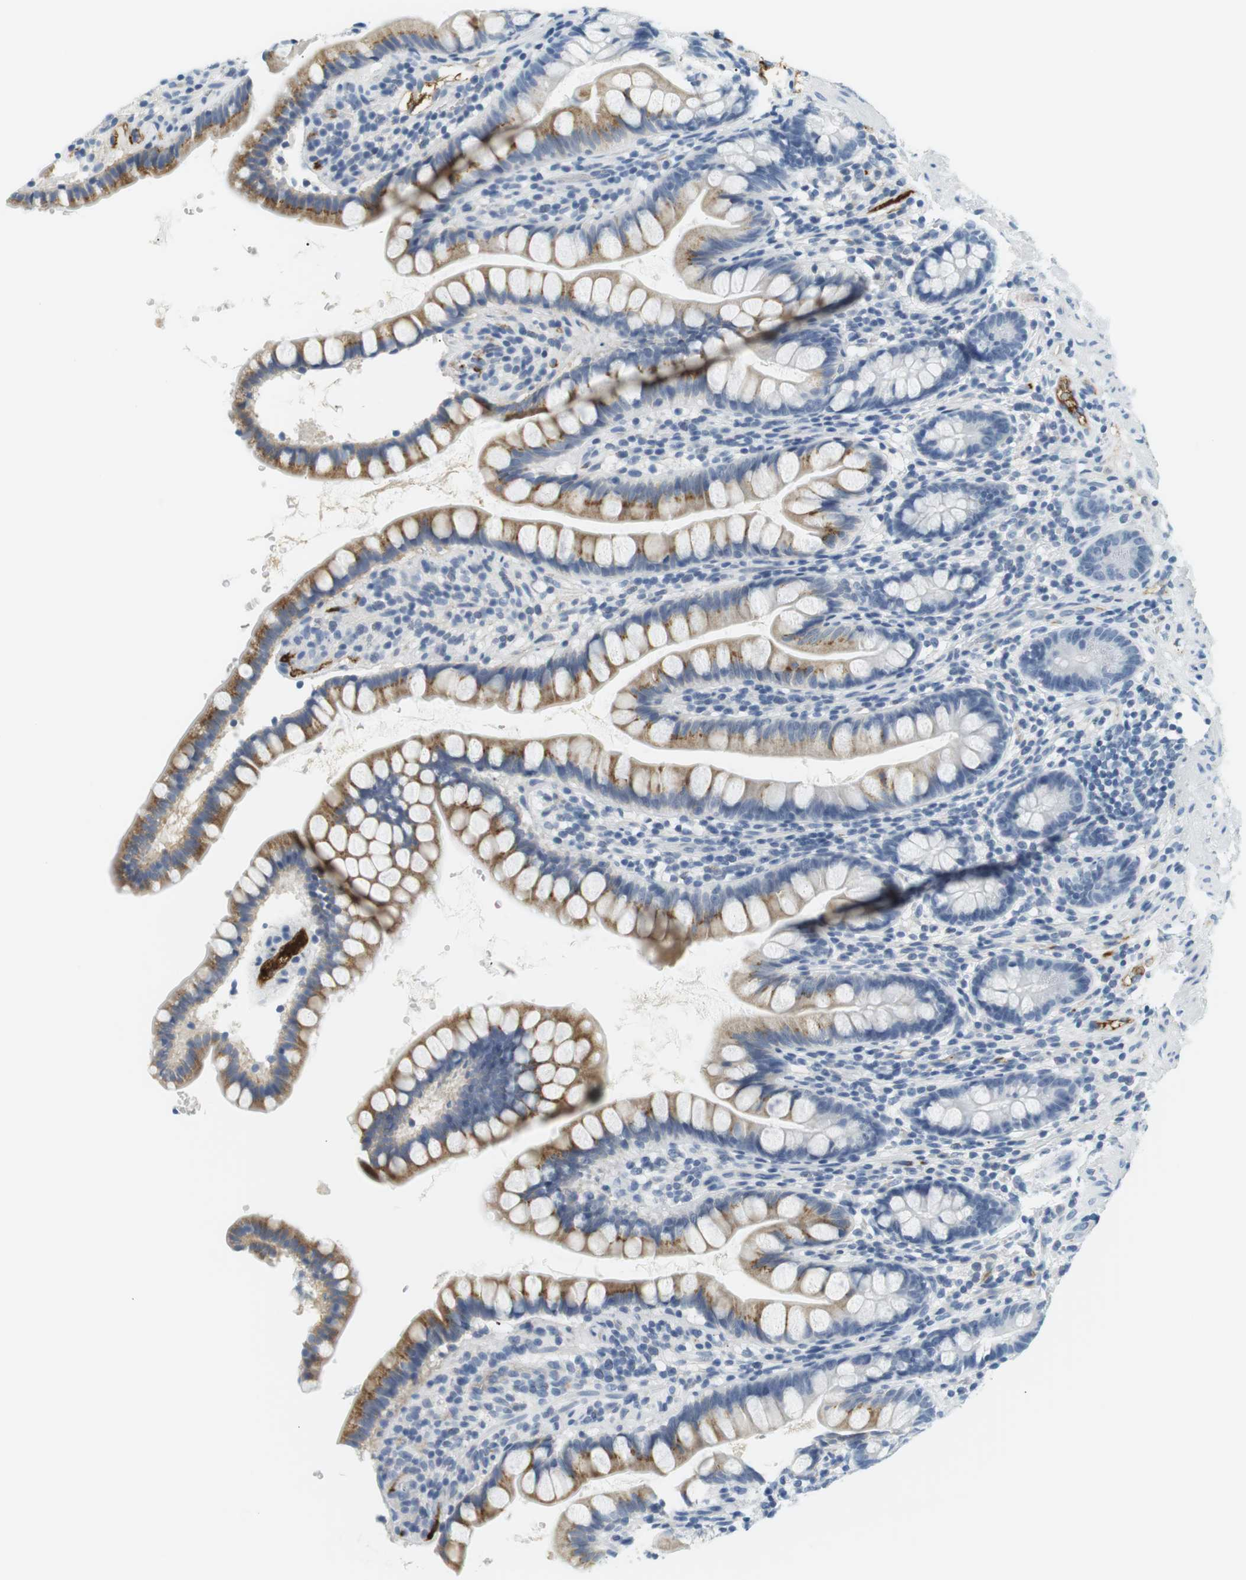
{"staining": {"intensity": "moderate", "quantity": ">75%", "location": "cytoplasmic/membranous"}, "tissue": "small intestine", "cell_type": "Glandular cells", "image_type": "normal", "snomed": [{"axis": "morphology", "description": "Normal tissue, NOS"}, {"axis": "topography", "description": "Small intestine"}], "caption": "Protein expression by immunohistochemistry (IHC) demonstrates moderate cytoplasmic/membranous expression in about >75% of glandular cells in benign small intestine.", "gene": "APOB", "patient": {"sex": "female", "age": 84}}